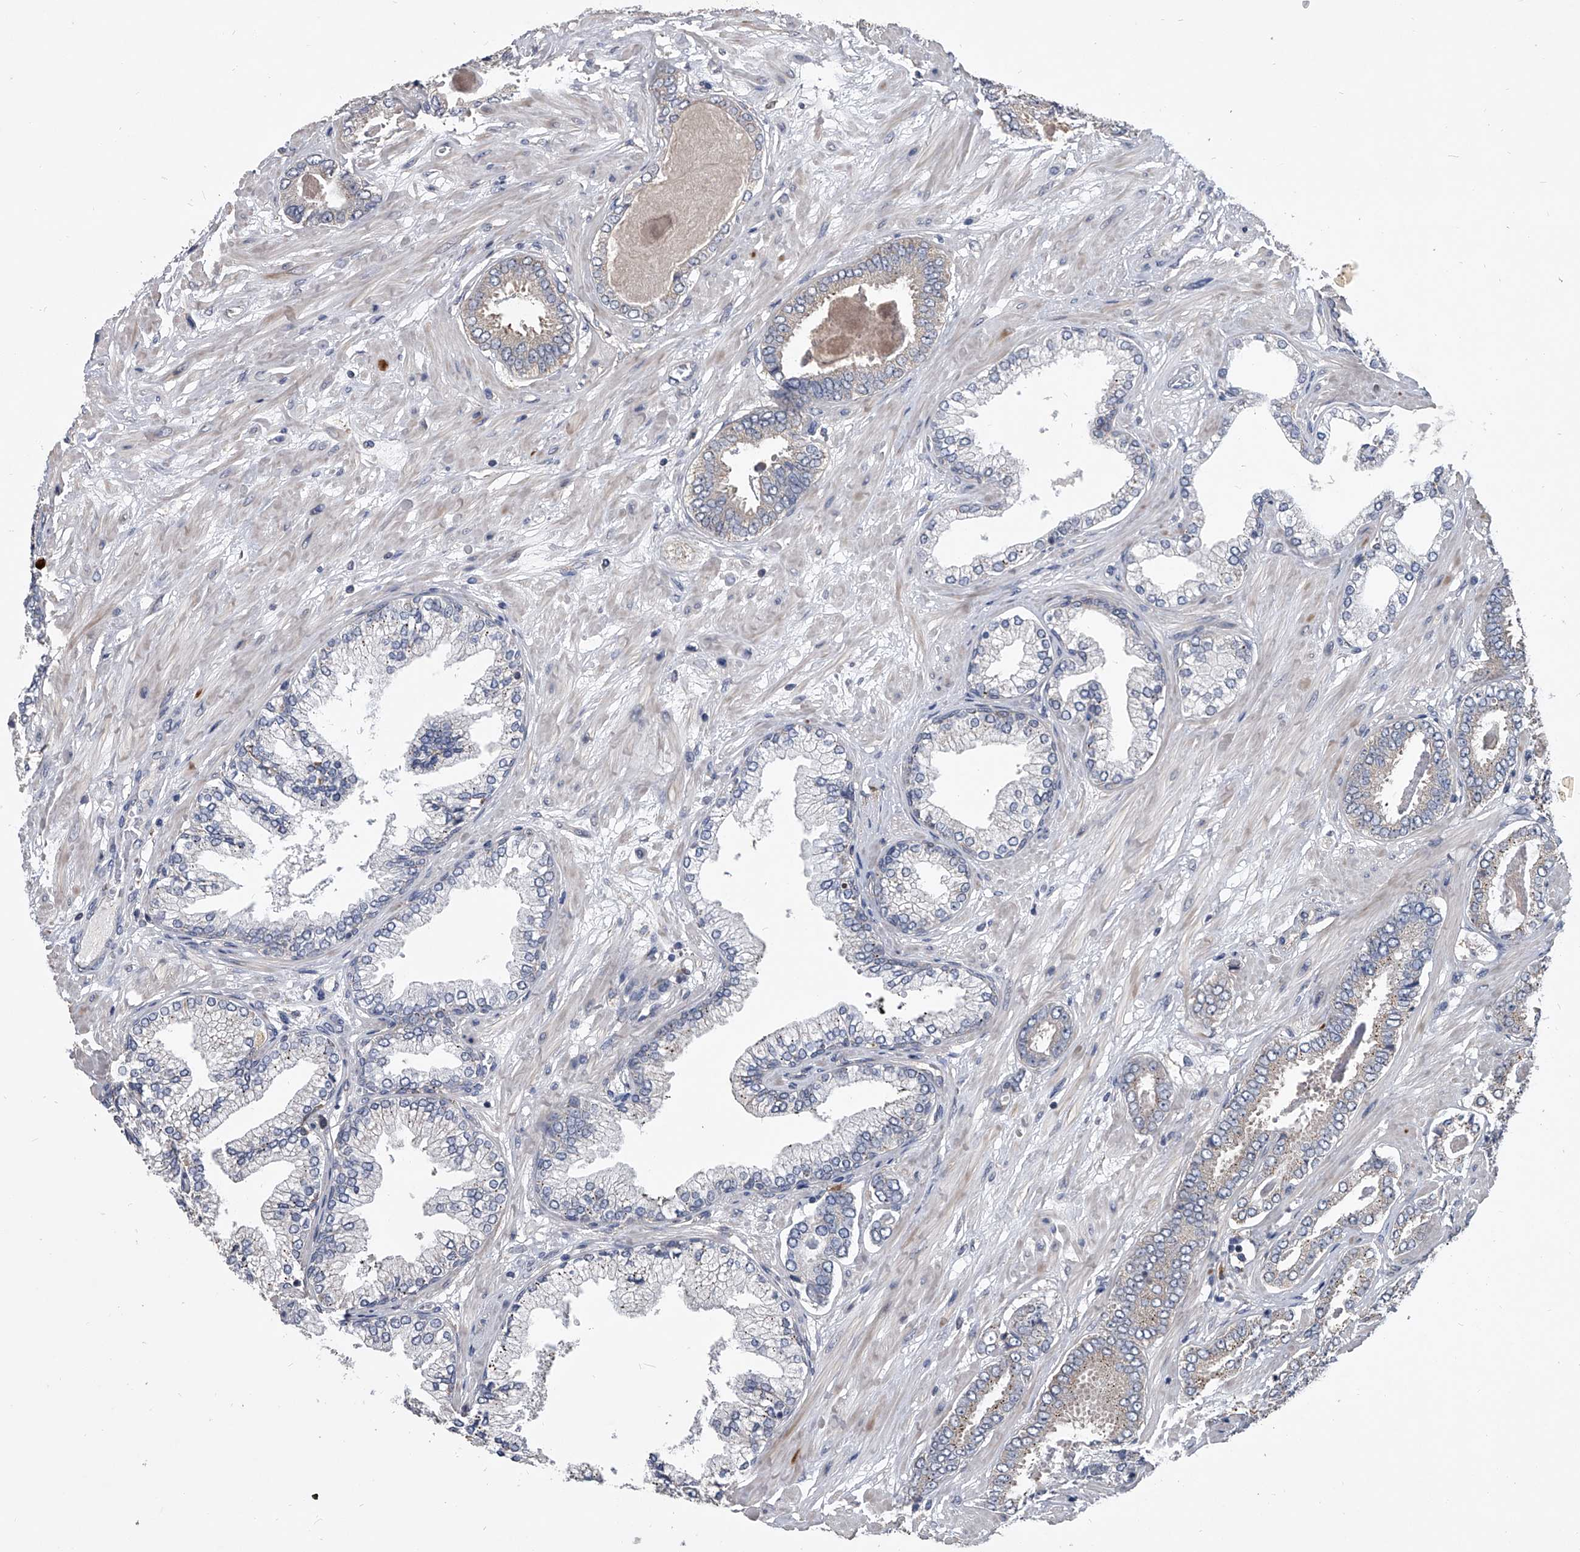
{"staining": {"intensity": "negative", "quantity": "none", "location": "none"}, "tissue": "prostate cancer", "cell_type": "Tumor cells", "image_type": "cancer", "snomed": [{"axis": "morphology", "description": "Adenocarcinoma, Low grade"}, {"axis": "topography", "description": "Prostate"}], "caption": "Image shows no protein expression in tumor cells of prostate adenocarcinoma (low-grade) tissue. (Stains: DAB immunohistochemistry (IHC) with hematoxylin counter stain, Microscopy: brightfield microscopy at high magnification).", "gene": "MAP4K3", "patient": {"sex": "male", "age": 71}}